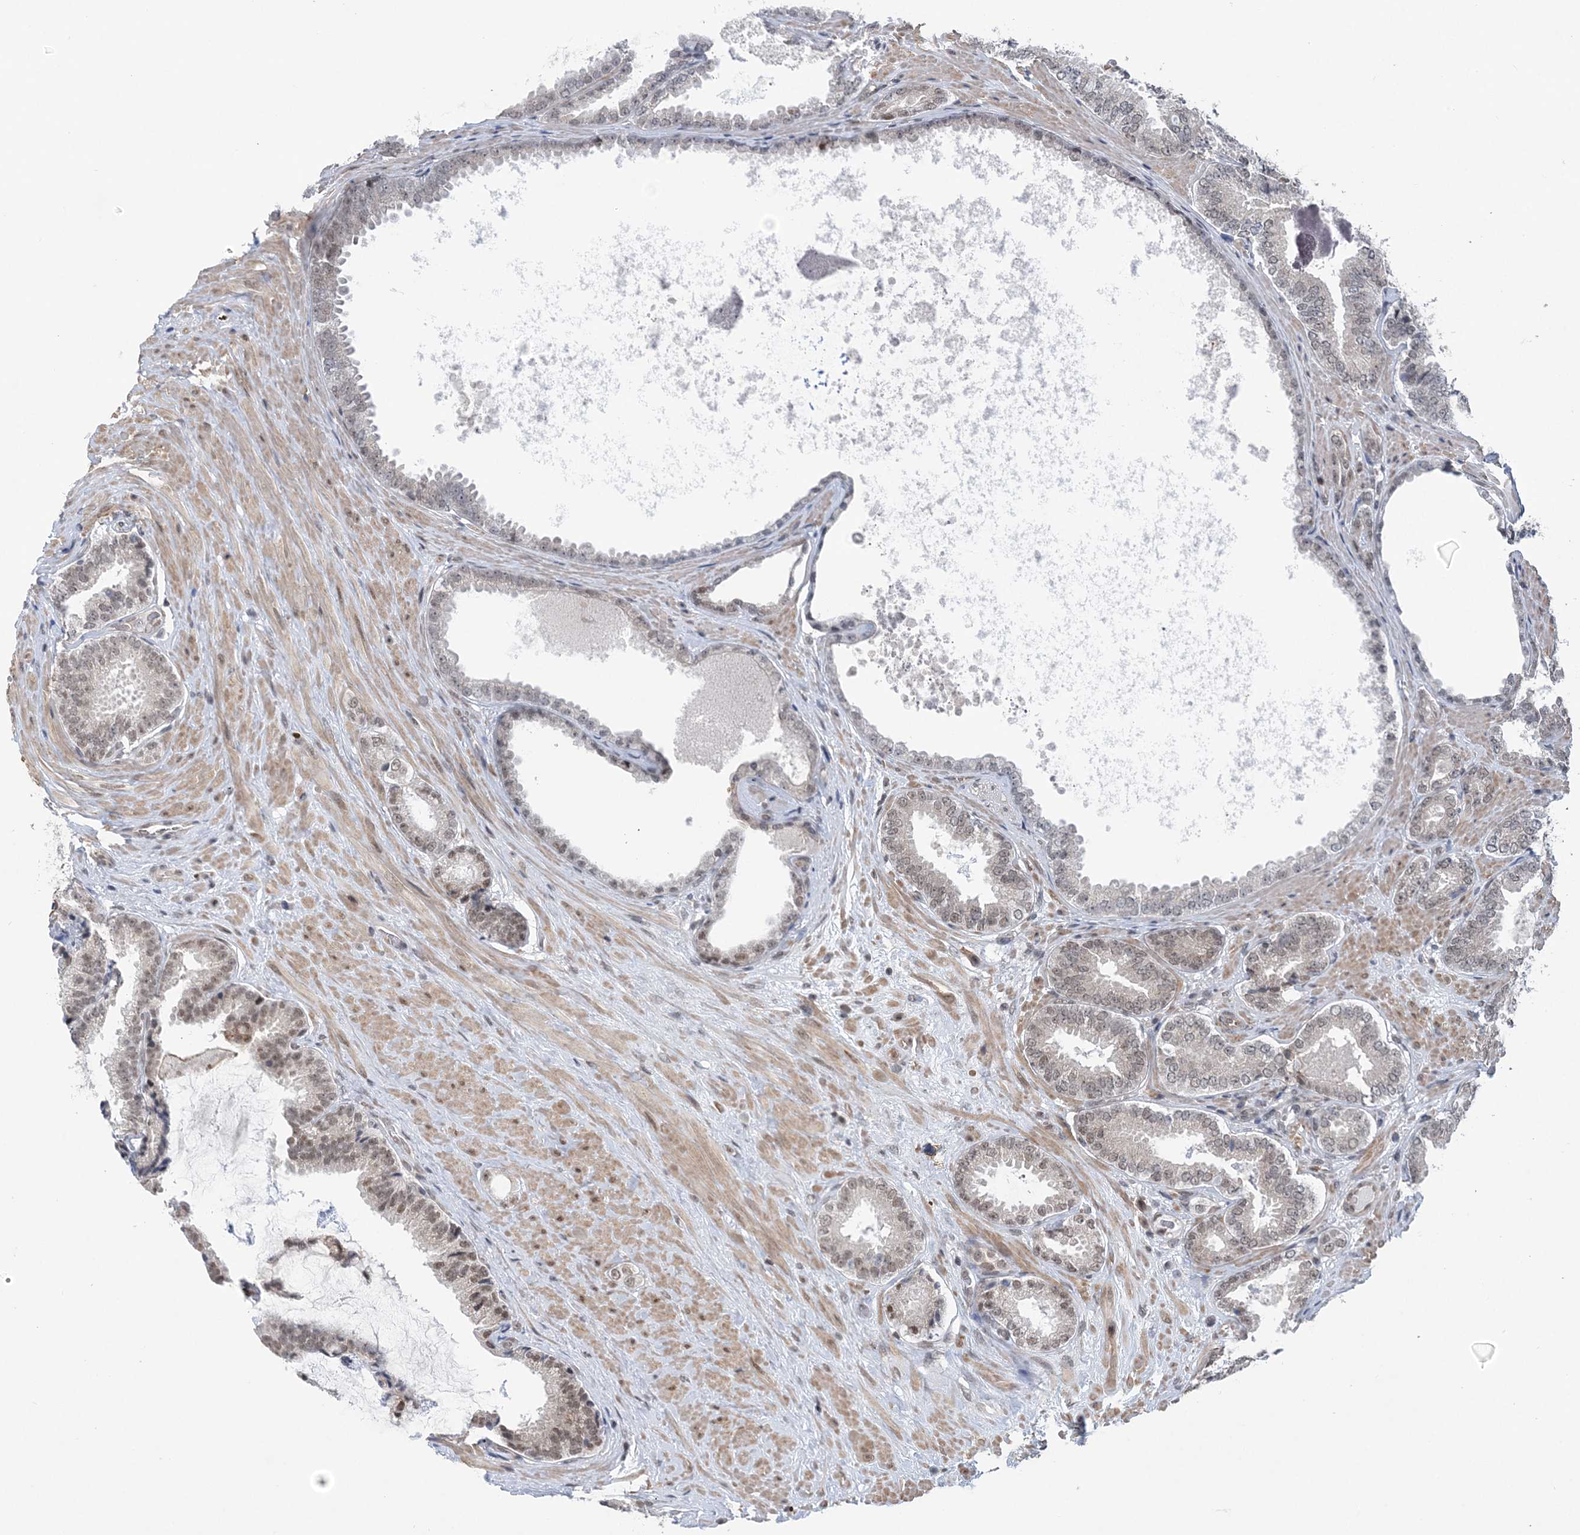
{"staining": {"intensity": "weak", "quantity": ">75%", "location": "nuclear"}, "tissue": "prostate cancer", "cell_type": "Tumor cells", "image_type": "cancer", "snomed": [{"axis": "morphology", "description": "Adenocarcinoma, Low grade"}, {"axis": "topography", "description": "Prostate"}], "caption": "IHC of prostate low-grade adenocarcinoma reveals low levels of weak nuclear staining in about >75% of tumor cells.", "gene": "CCDC152", "patient": {"sex": "male", "age": 71}}